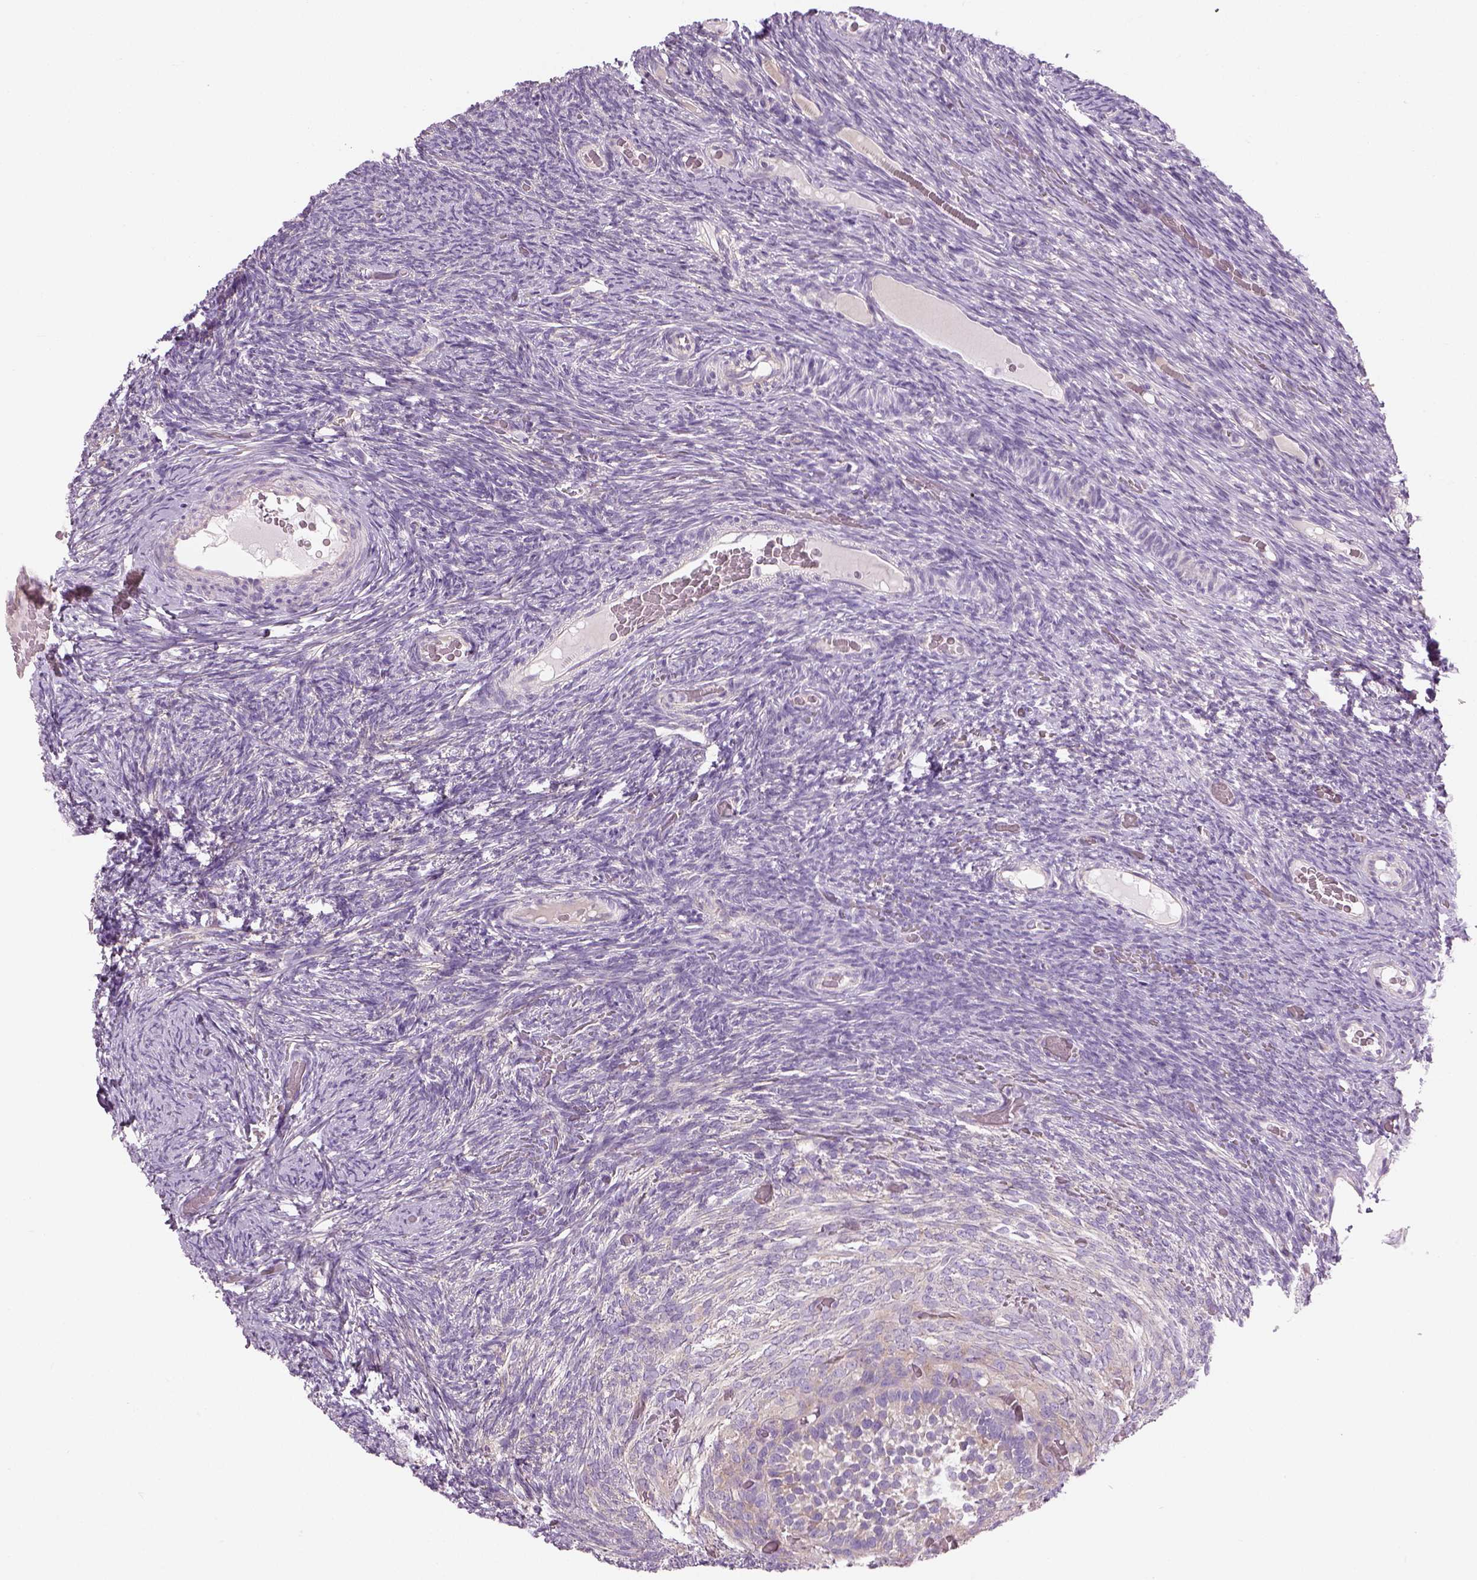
{"staining": {"intensity": "weak", "quantity": "<25%", "location": "cytoplasmic/membranous"}, "tissue": "ovary", "cell_type": "Follicle cells", "image_type": "normal", "snomed": [{"axis": "morphology", "description": "Normal tissue, NOS"}, {"axis": "topography", "description": "Ovary"}], "caption": "There is no significant positivity in follicle cells of ovary. (DAB immunohistochemistry (IHC), high magnification).", "gene": "CHST14", "patient": {"sex": "female", "age": 34}}